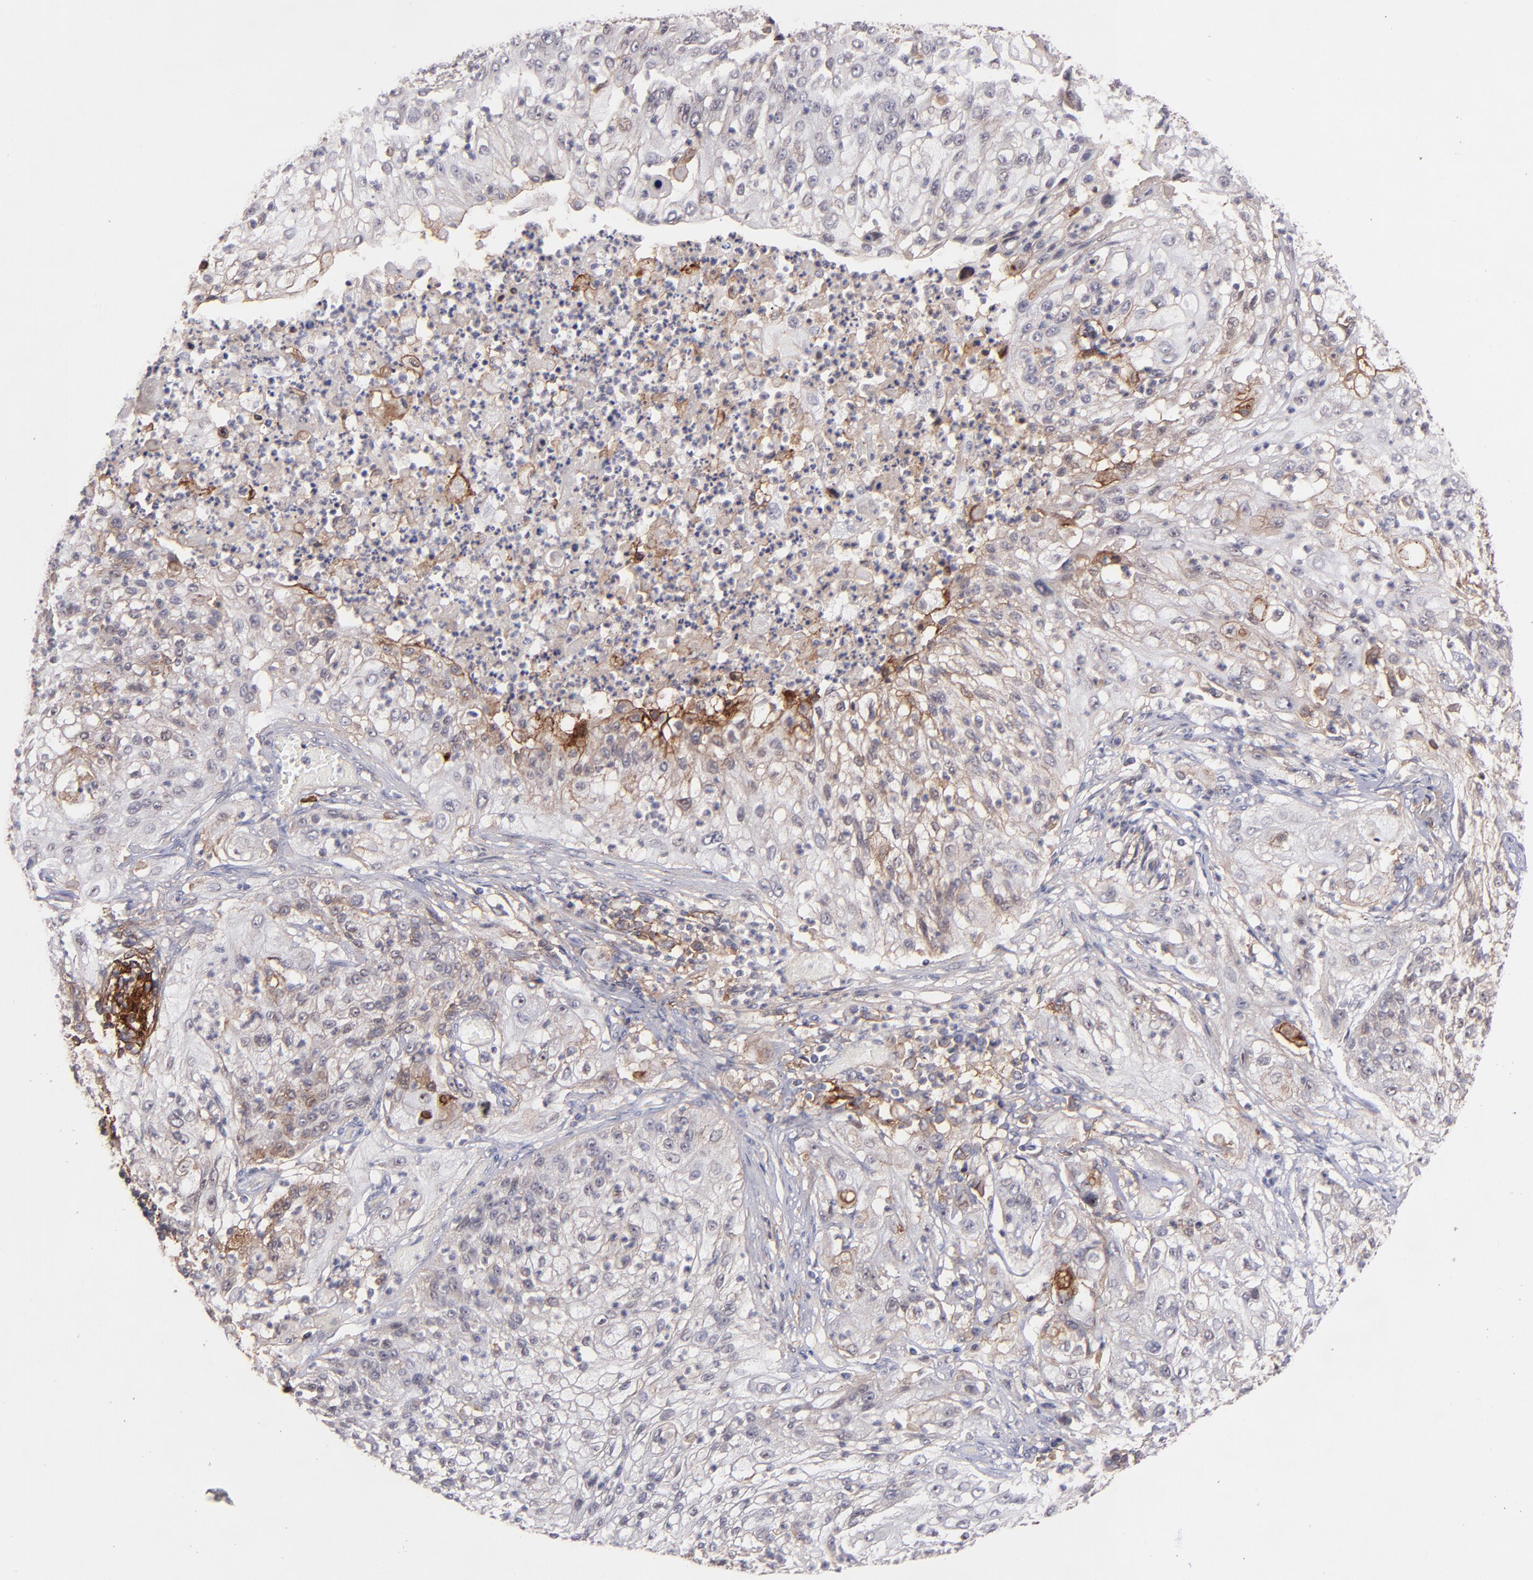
{"staining": {"intensity": "negative", "quantity": "none", "location": "none"}, "tissue": "lung cancer", "cell_type": "Tumor cells", "image_type": "cancer", "snomed": [{"axis": "morphology", "description": "Inflammation, NOS"}, {"axis": "morphology", "description": "Squamous cell carcinoma, NOS"}, {"axis": "topography", "description": "Lymph node"}, {"axis": "topography", "description": "Soft tissue"}, {"axis": "topography", "description": "Lung"}], "caption": "The immunohistochemistry (IHC) photomicrograph has no significant staining in tumor cells of lung cancer tissue. (DAB IHC, high magnification).", "gene": "ICAM1", "patient": {"sex": "male", "age": 66}}